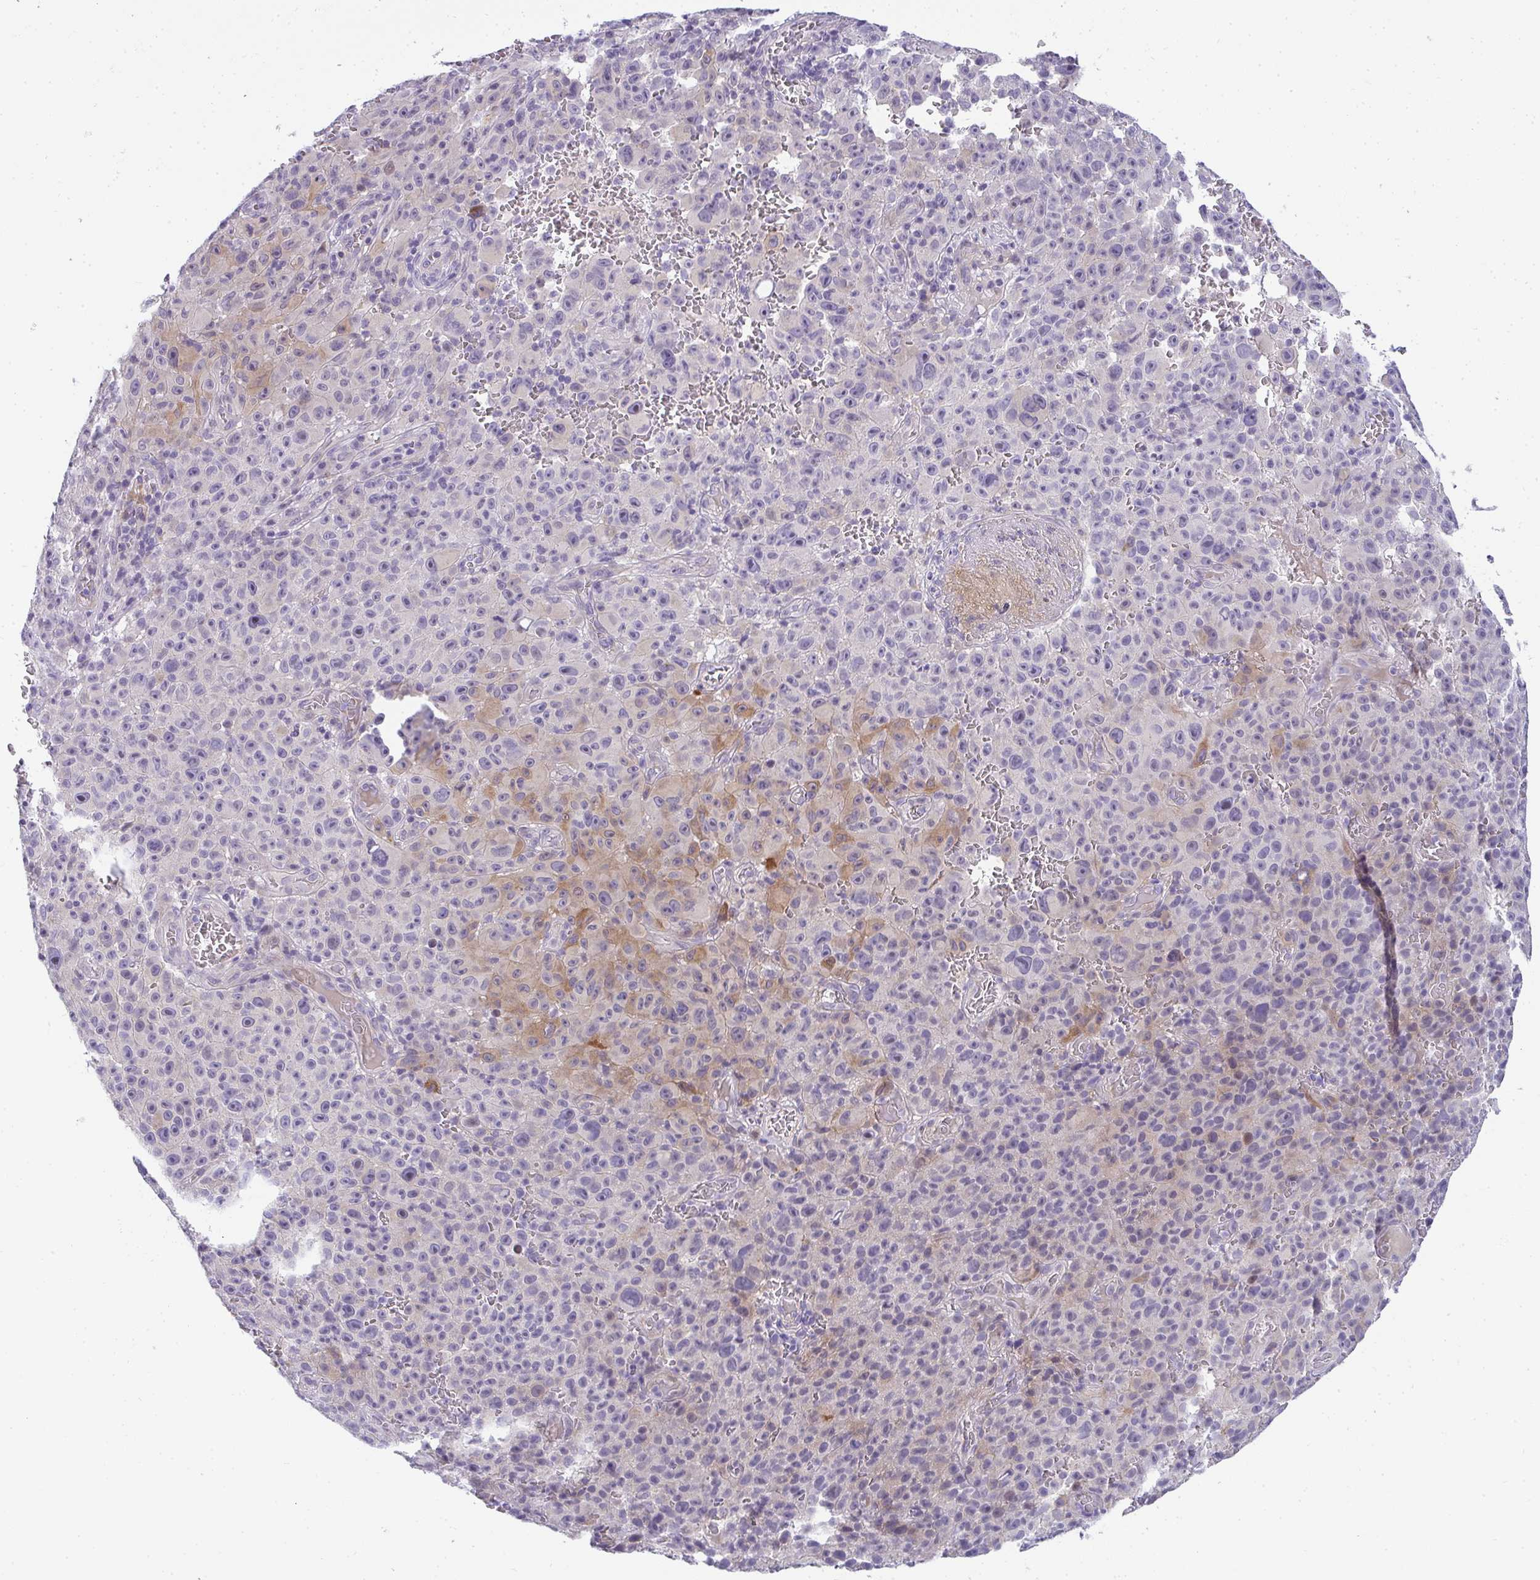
{"staining": {"intensity": "weak", "quantity": "<25%", "location": "cytoplasmic/membranous"}, "tissue": "melanoma", "cell_type": "Tumor cells", "image_type": "cancer", "snomed": [{"axis": "morphology", "description": "Malignant melanoma, NOS"}, {"axis": "topography", "description": "Skin"}], "caption": "This photomicrograph is of melanoma stained with IHC to label a protein in brown with the nuclei are counter-stained blue. There is no expression in tumor cells.", "gene": "AK5", "patient": {"sex": "female", "age": 82}}